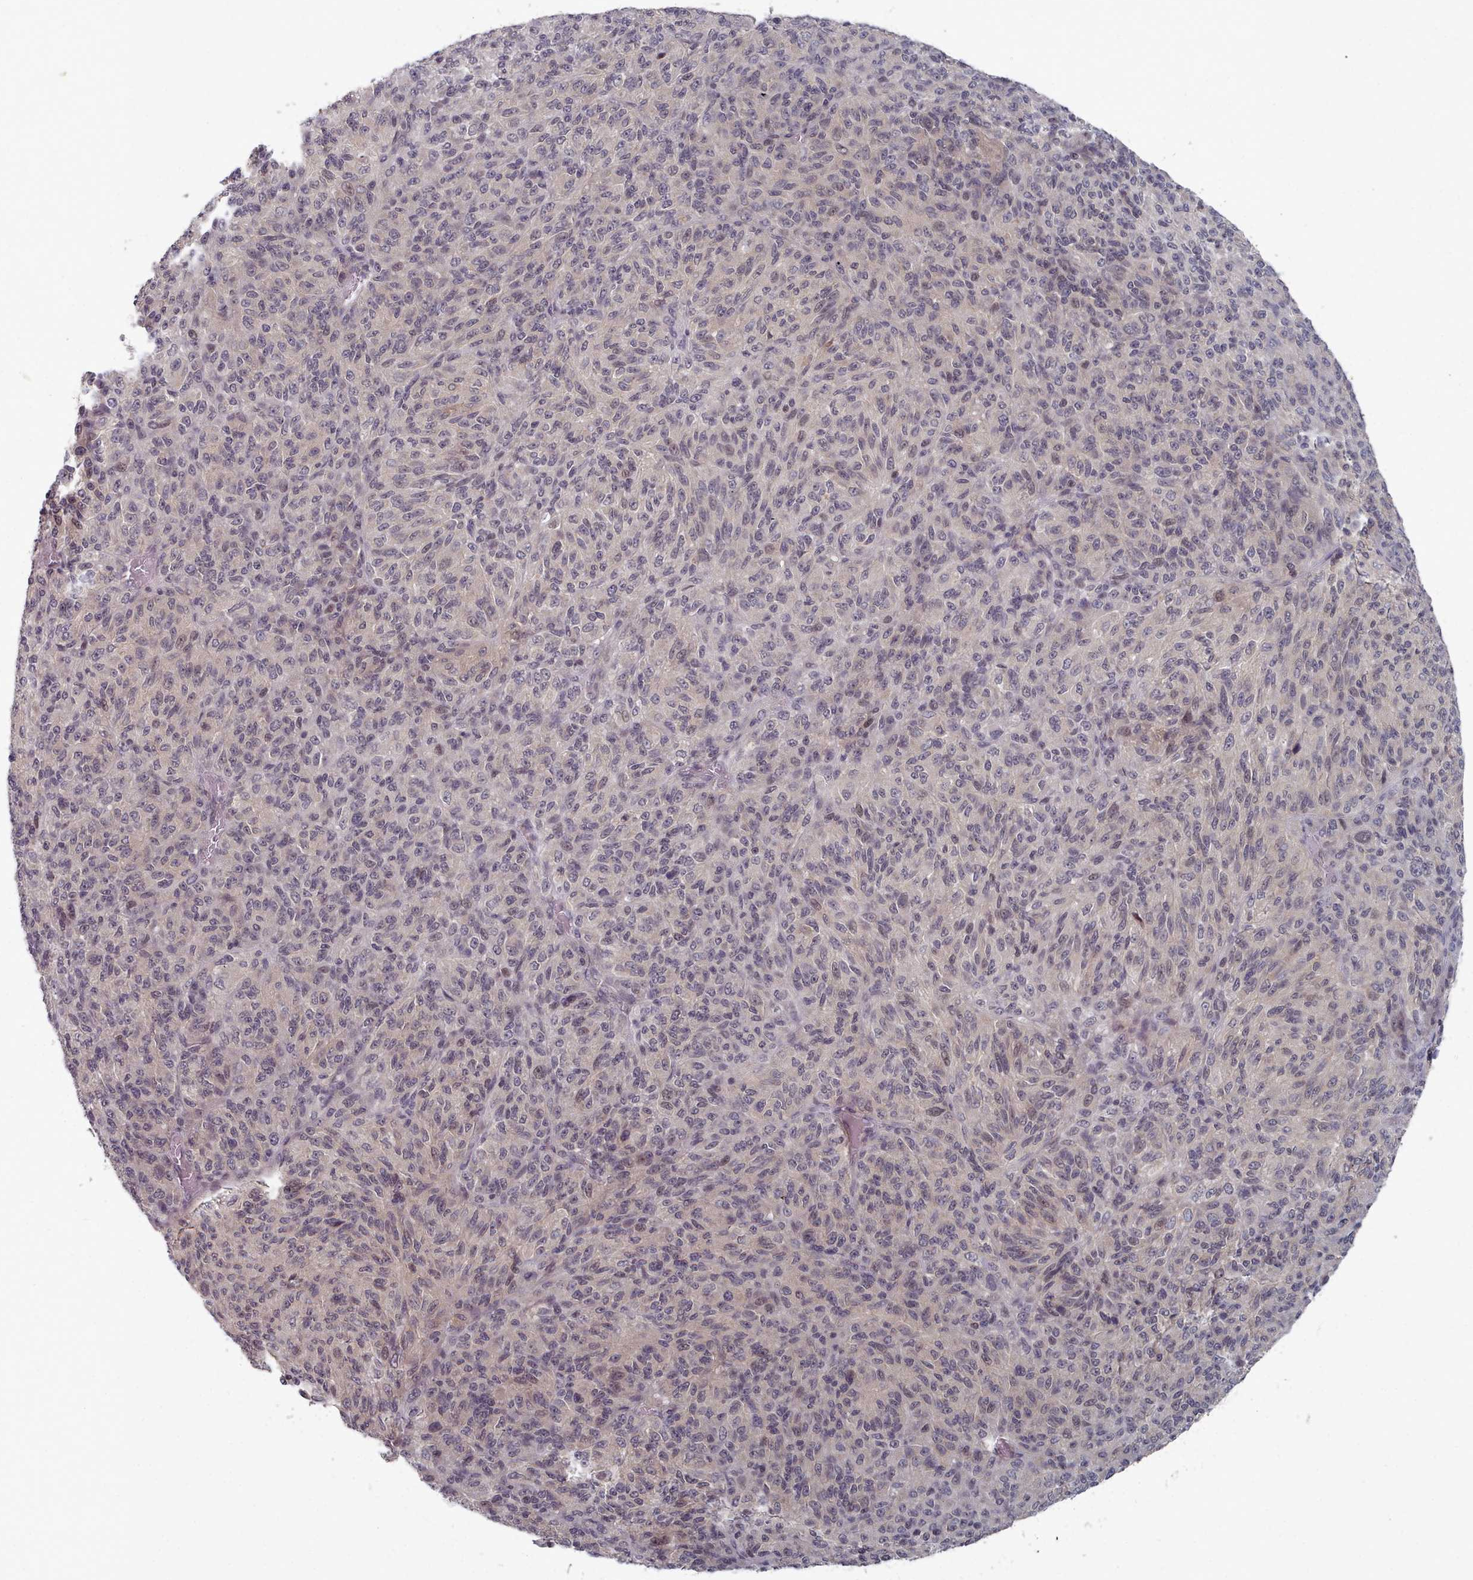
{"staining": {"intensity": "negative", "quantity": "none", "location": "none"}, "tissue": "melanoma", "cell_type": "Tumor cells", "image_type": "cancer", "snomed": [{"axis": "morphology", "description": "Malignant melanoma, Metastatic site"}, {"axis": "topography", "description": "Brain"}], "caption": "Image shows no protein positivity in tumor cells of malignant melanoma (metastatic site) tissue. (DAB (3,3'-diaminobenzidine) immunohistochemistry (IHC) visualized using brightfield microscopy, high magnification).", "gene": "HYAL3", "patient": {"sex": "female", "age": 56}}